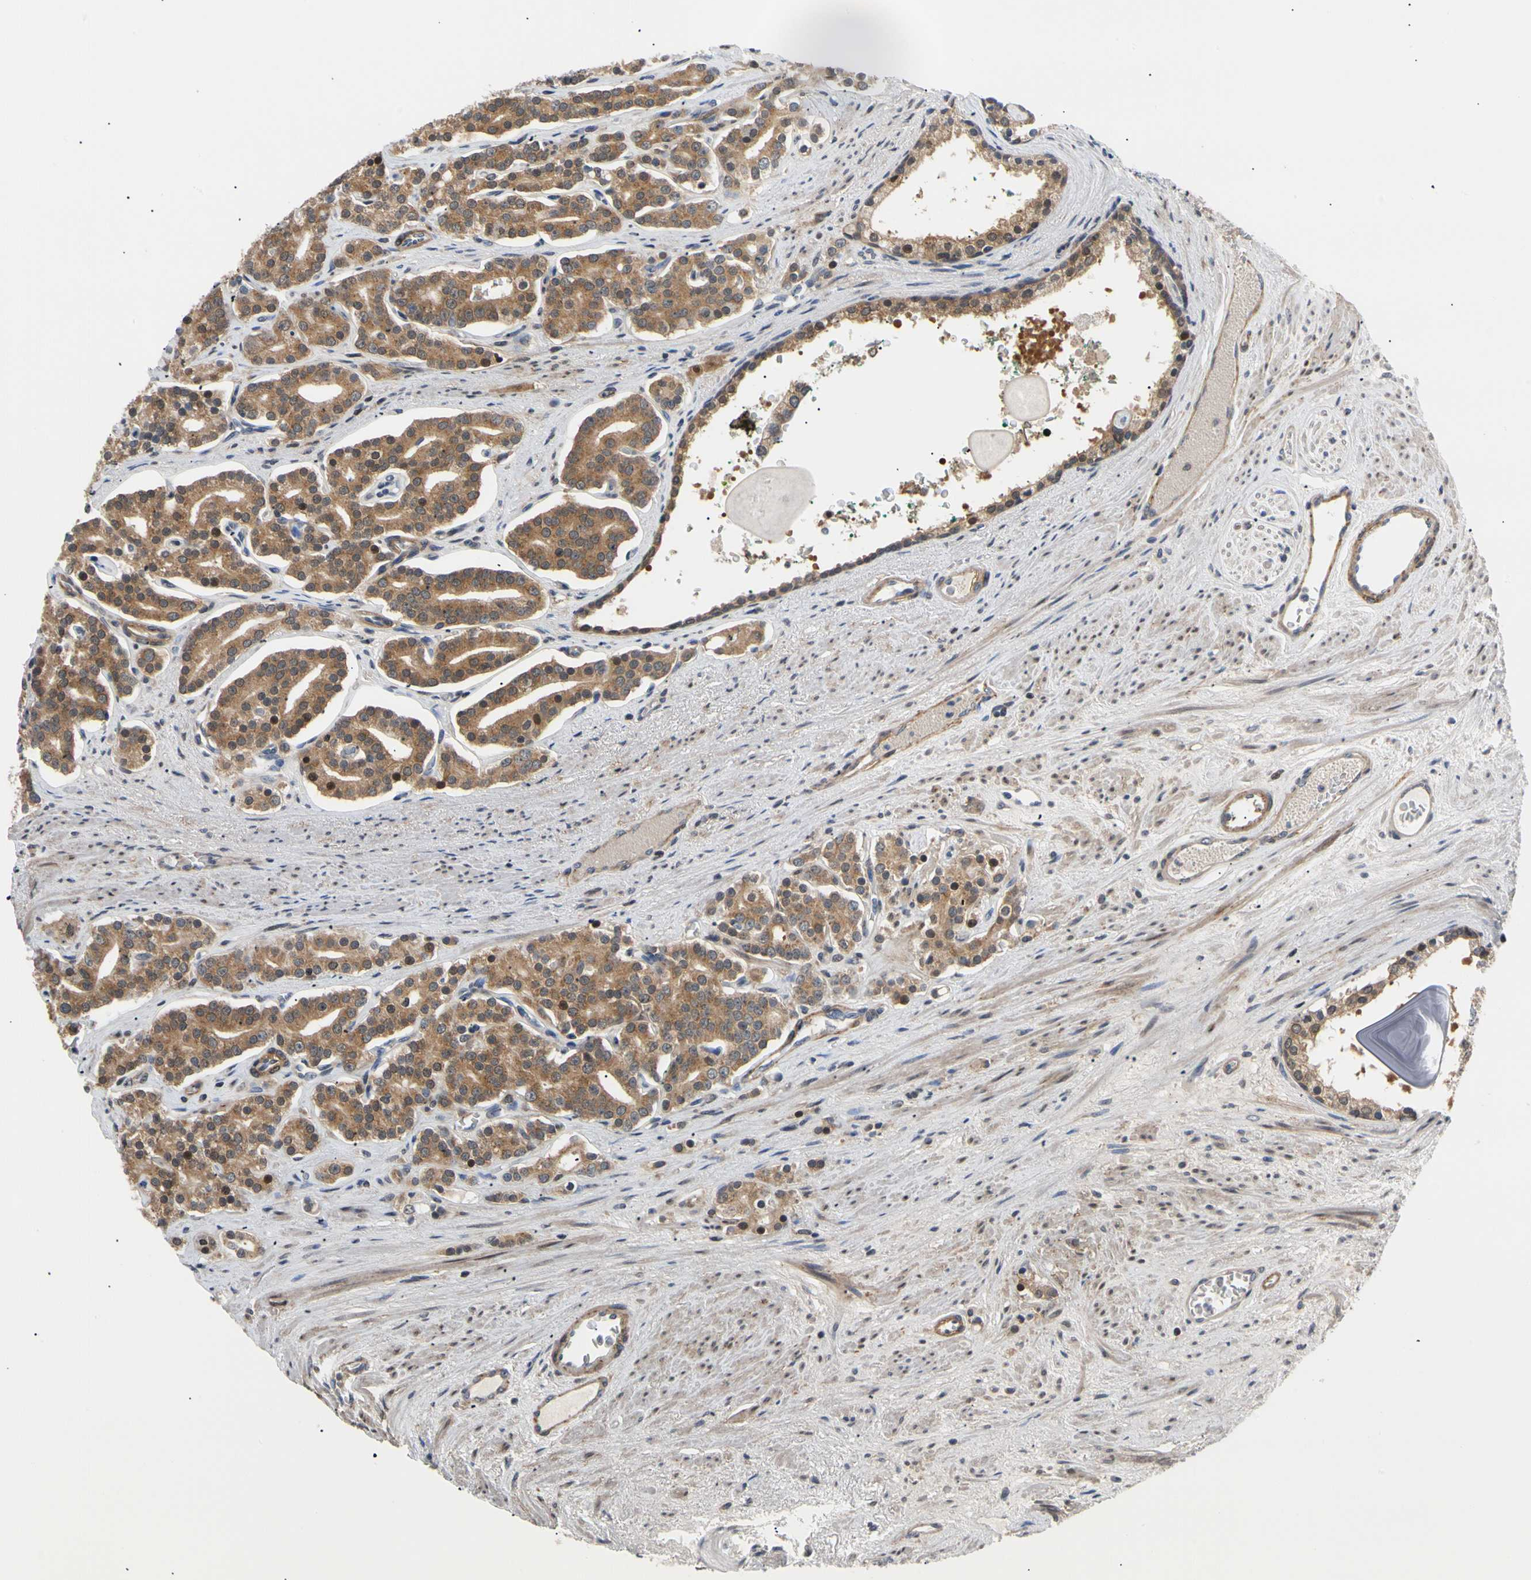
{"staining": {"intensity": "moderate", "quantity": ">75%", "location": "cytoplasmic/membranous,nuclear"}, "tissue": "prostate cancer", "cell_type": "Tumor cells", "image_type": "cancer", "snomed": [{"axis": "morphology", "description": "Adenocarcinoma, Low grade"}, {"axis": "topography", "description": "Prostate"}], "caption": "The photomicrograph exhibits staining of low-grade adenocarcinoma (prostate), revealing moderate cytoplasmic/membranous and nuclear protein staining (brown color) within tumor cells.", "gene": "SEC23B", "patient": {"sex": "male", "age": 63}}